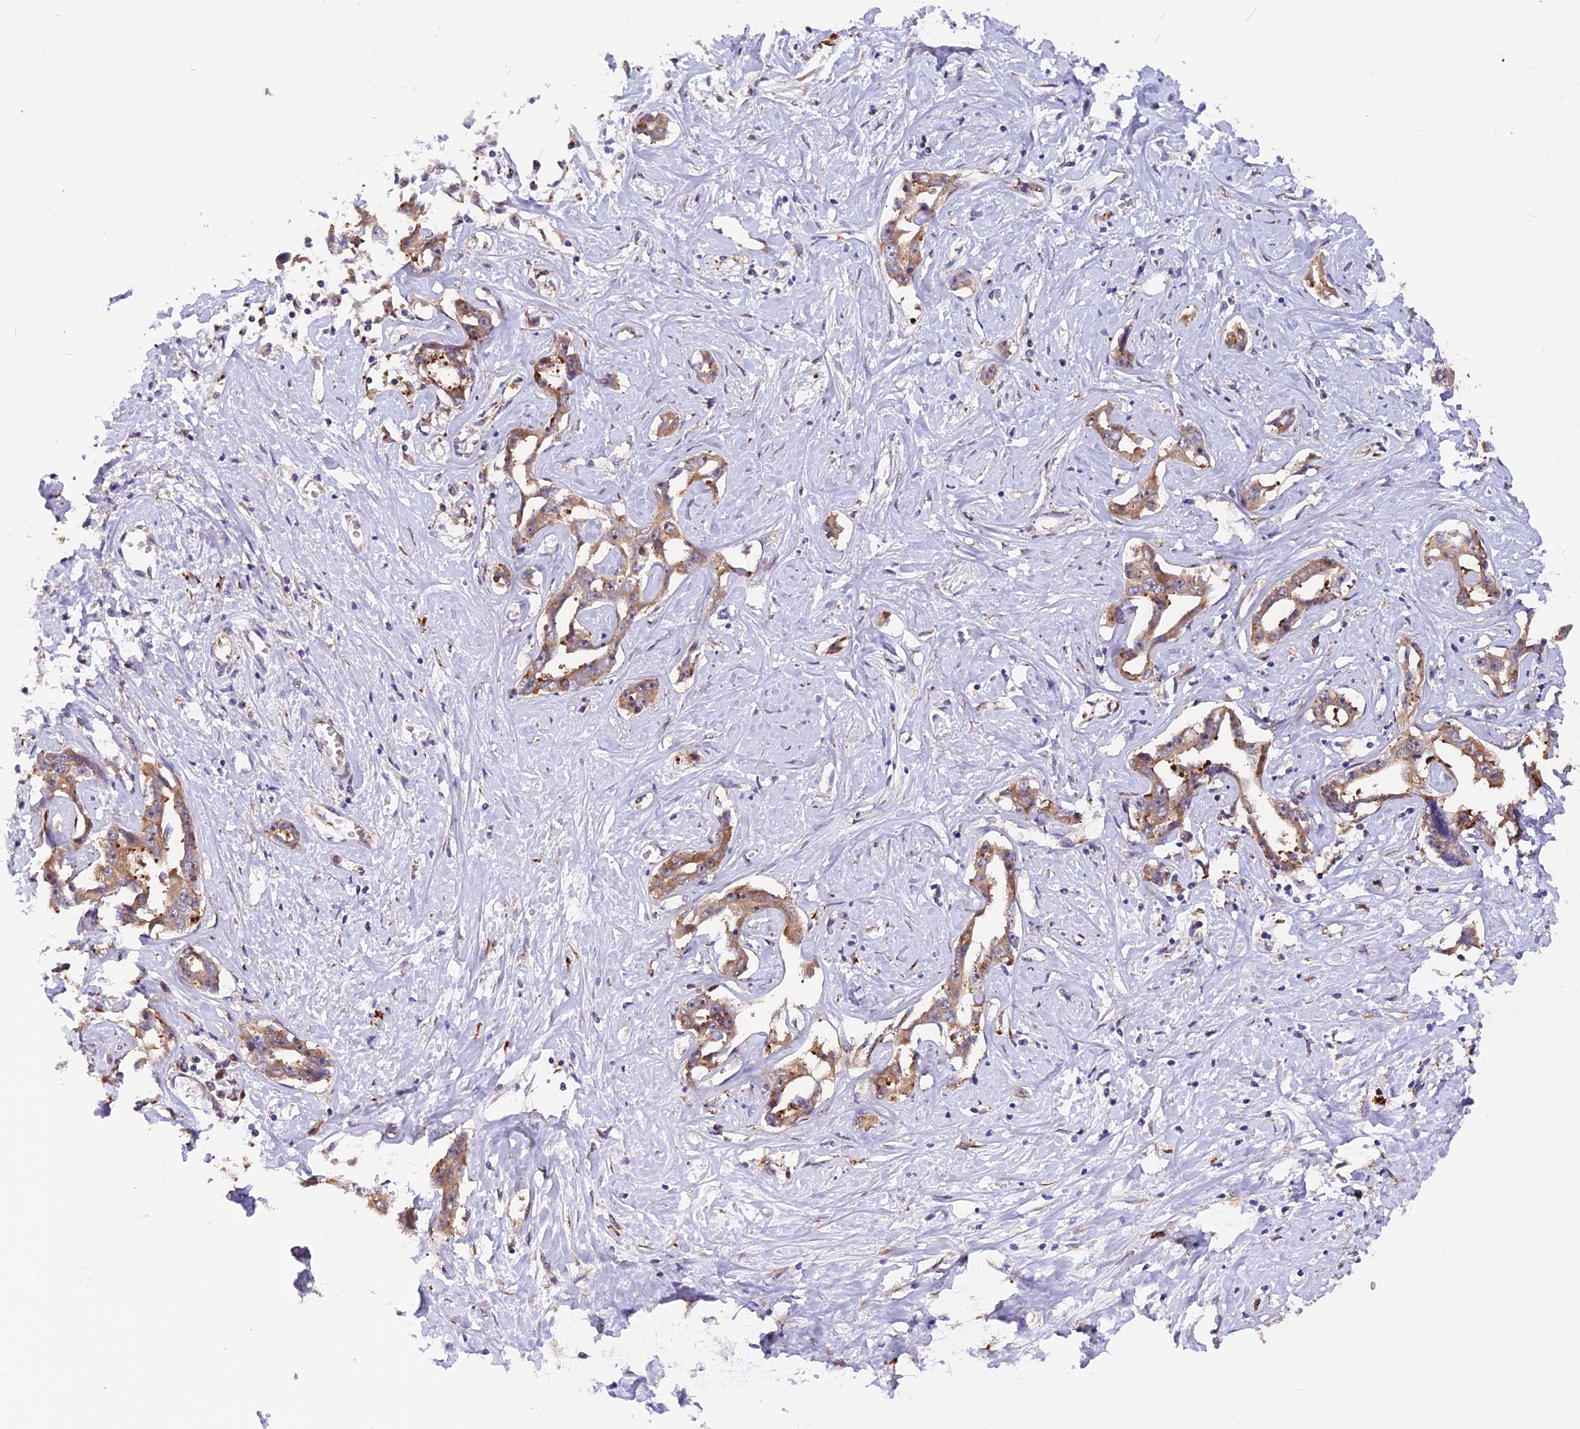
{"staining": {"intensity": "moderate", "quantity": ">75%", "location": "cytoplasmic/membranous"}, "tissue": "liver cancer", "cell_type": "Tumor cells", "image_type": "cancer", "snomed": [{"axis": "morphology", "description": "Cholangiocarcinoma"}, {"axis": "topography", "description": "Liver"}], "caption": "A histopathology image of liver cholangiocarcinoma stained for a protein displays moderate cytoplasmic/membranous brown staining in tumor cells.", "gene": "GNPTAB", "patient": {"sex": "male", "age": 59}}